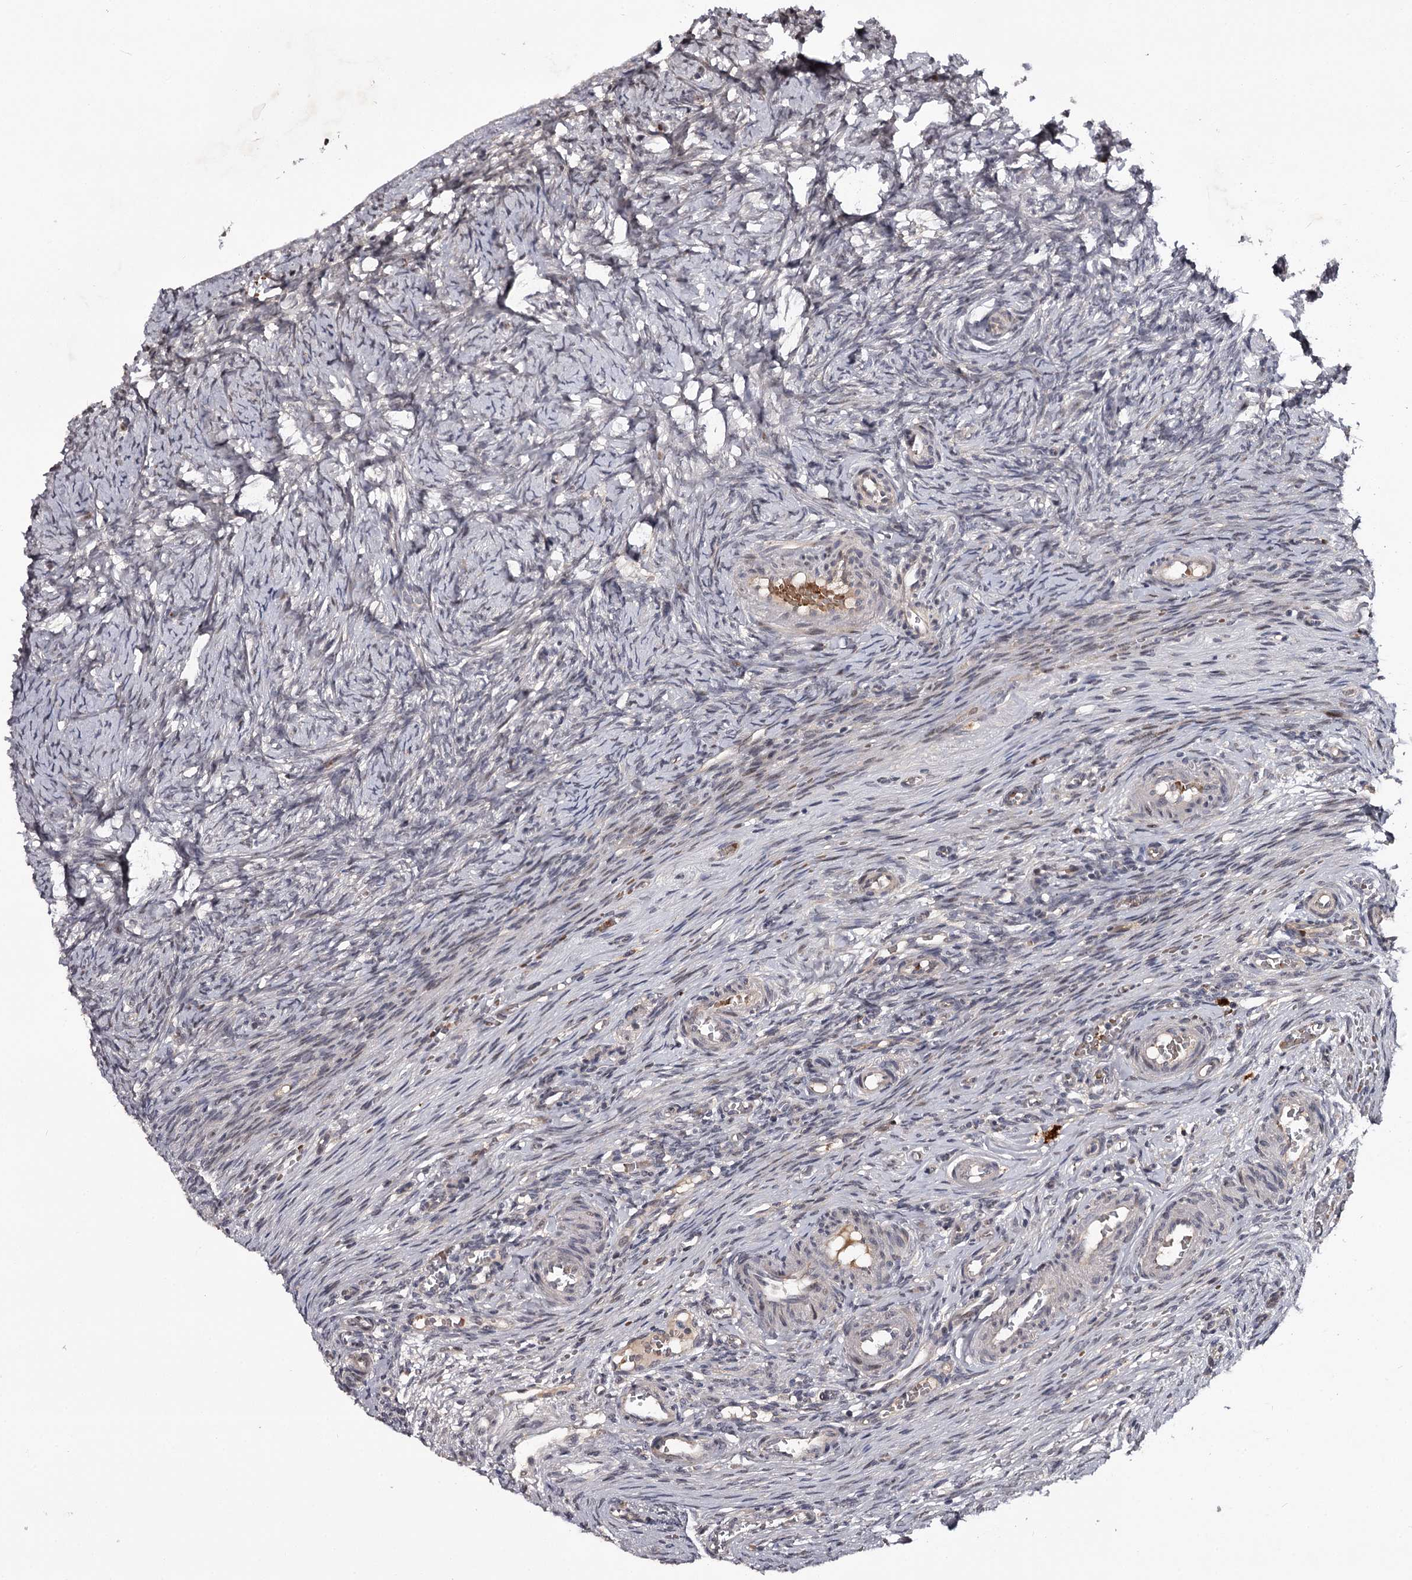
{"staining": {"intensity": "negative", "quantity": "none", "location": "none"}, "tissue": "ovary", "cell_type": "Ovarian stroma cells", "image_type": "normal", "snomed": [{"axis": "morphology", "description": "Adenocarcinoma, NOS"}, {"axis": "topography", "description": "Endometrium"}], "caption": "Immunohistochemical staining of normal human ovary reveals no significant positivity in ovarian stroma cells.", "gene": "RNF44", "patient": {"sex": "female", "age": 32}}